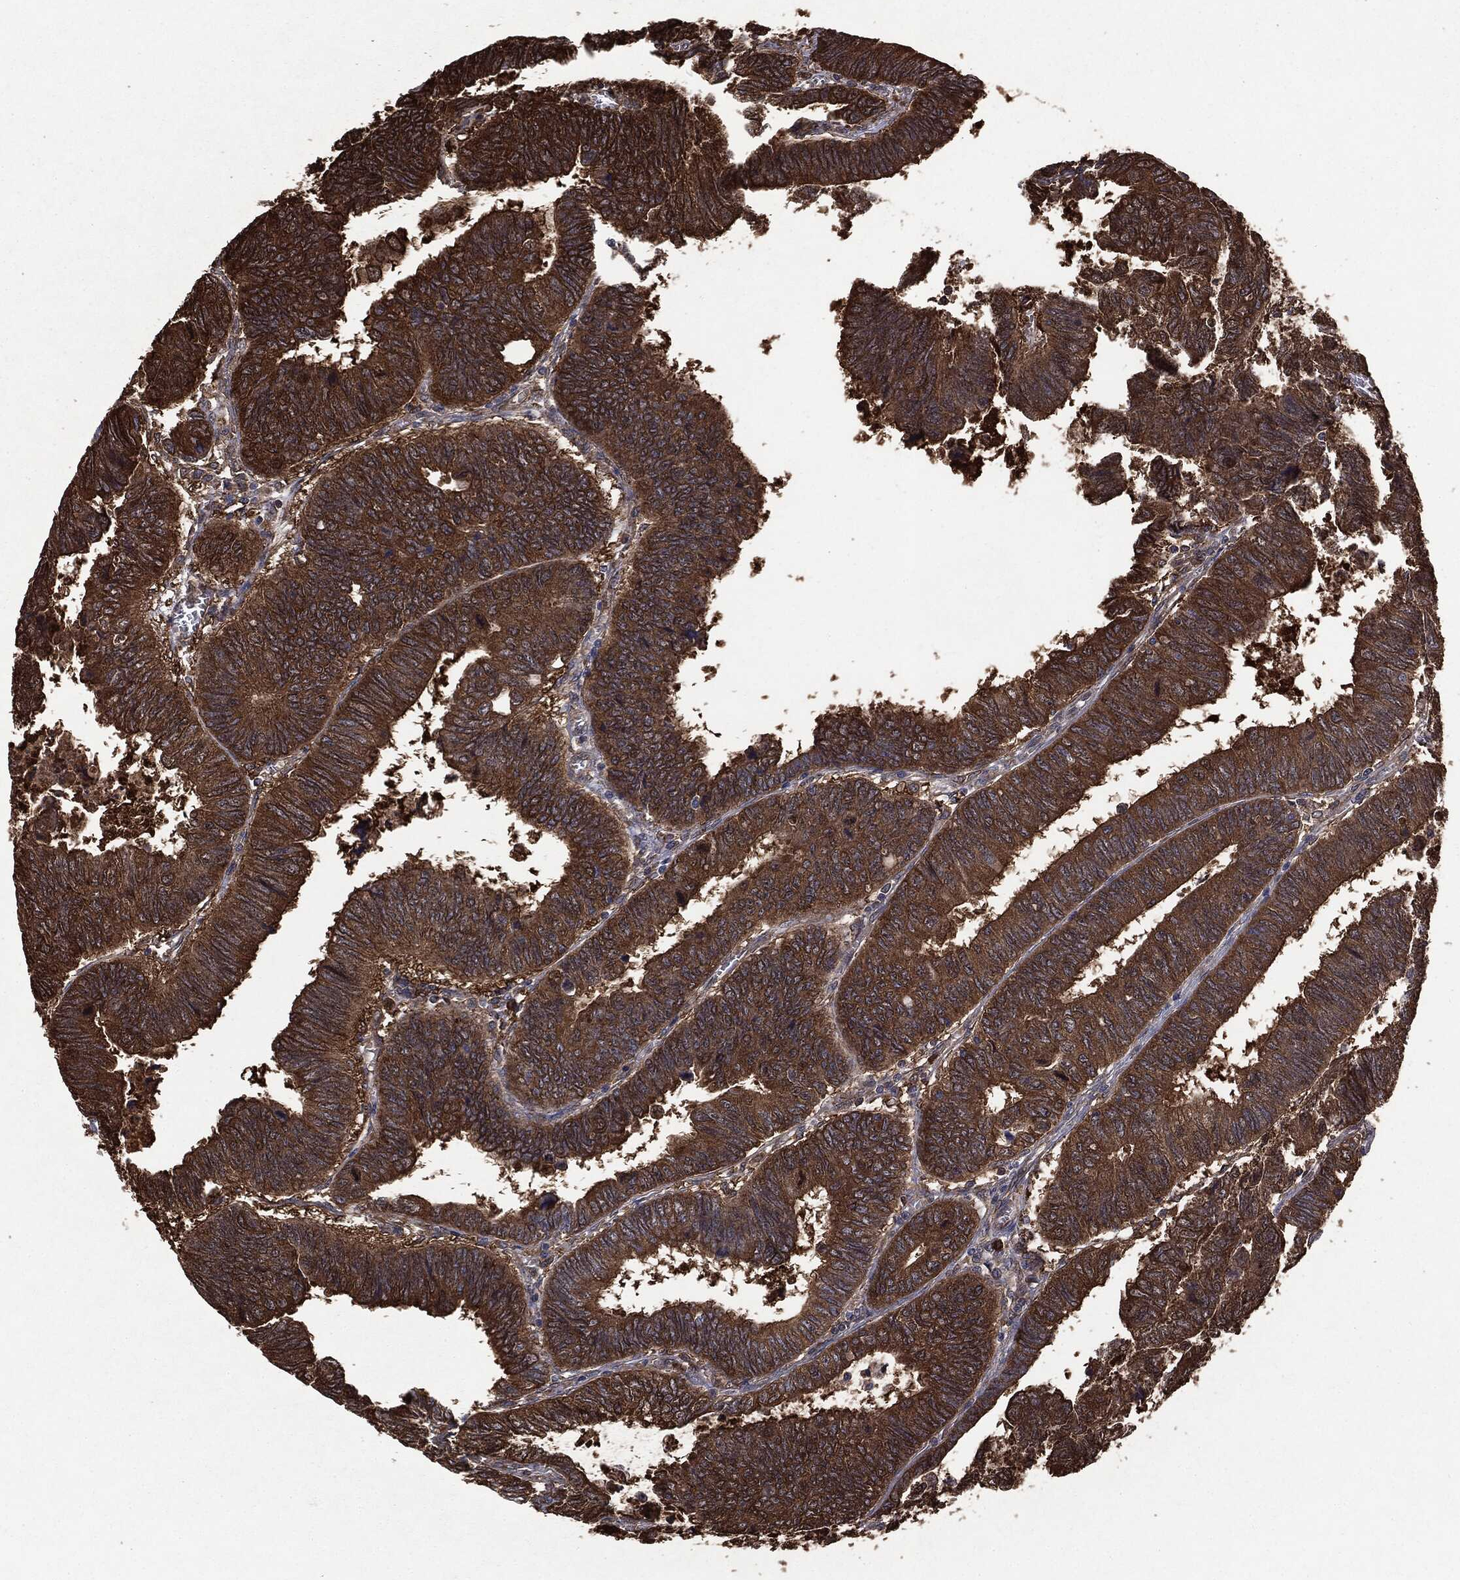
{"staining": {"intensity": "strong", "quantity": ">75%", "location": "cytoplasmic/membranous"}, "tissue": "colorectal cancer", "cell_type": "Tumor cells", "image_type": "cancer", "snomed": [{"axis": "morphology", "description": "Adenocarcinoma, NOS"}, {"axis": "topography", "description": "Colon"}], "caption": "Immunohistochemical staining of colorectal adenocarcinoma shows strong cytoplasmic/membranous protein positivity in approximately >75% of tumor cells.", "gene": "NME1", "patient": {"sex": "male", "age": 62}}